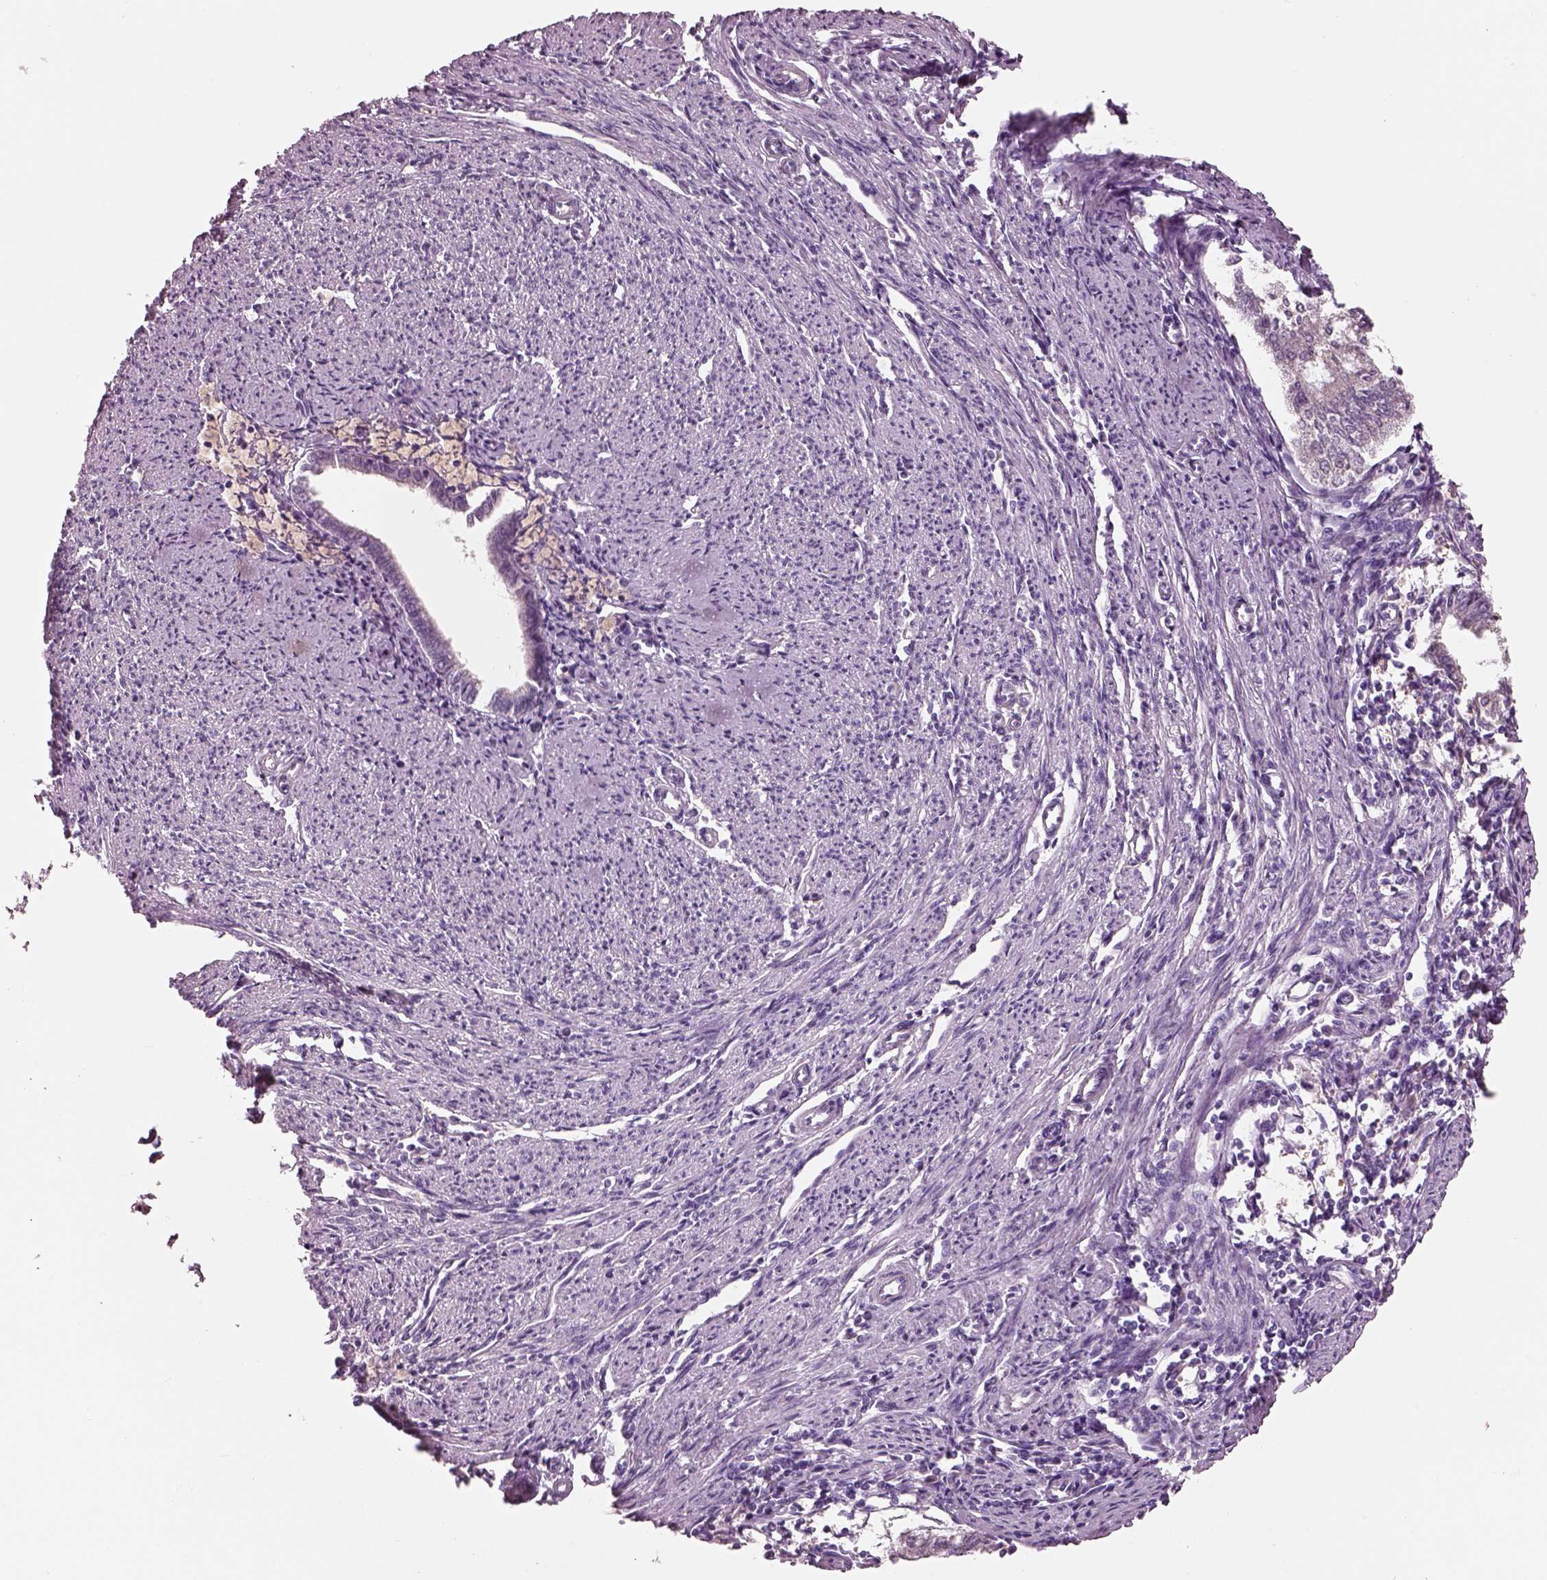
{"staining": {"intensity": "negative", "quantity": "none", "location": "none"}, "tissue": "endometrial cancer", "cell_type": "Tumor cells", "image_type": "cancer", "snomed": [{"axis": "morphology", "description": "Adenocarcinoma, NOS"}, {"axis": "topography", "description": "Endometrium"}], "caption": "Protein analysis of endometrial cancer demonstrates no significant expression in tumor cells.", "gene": "ELSPBP1", "patient": {"sex": "female", "age": 79}}